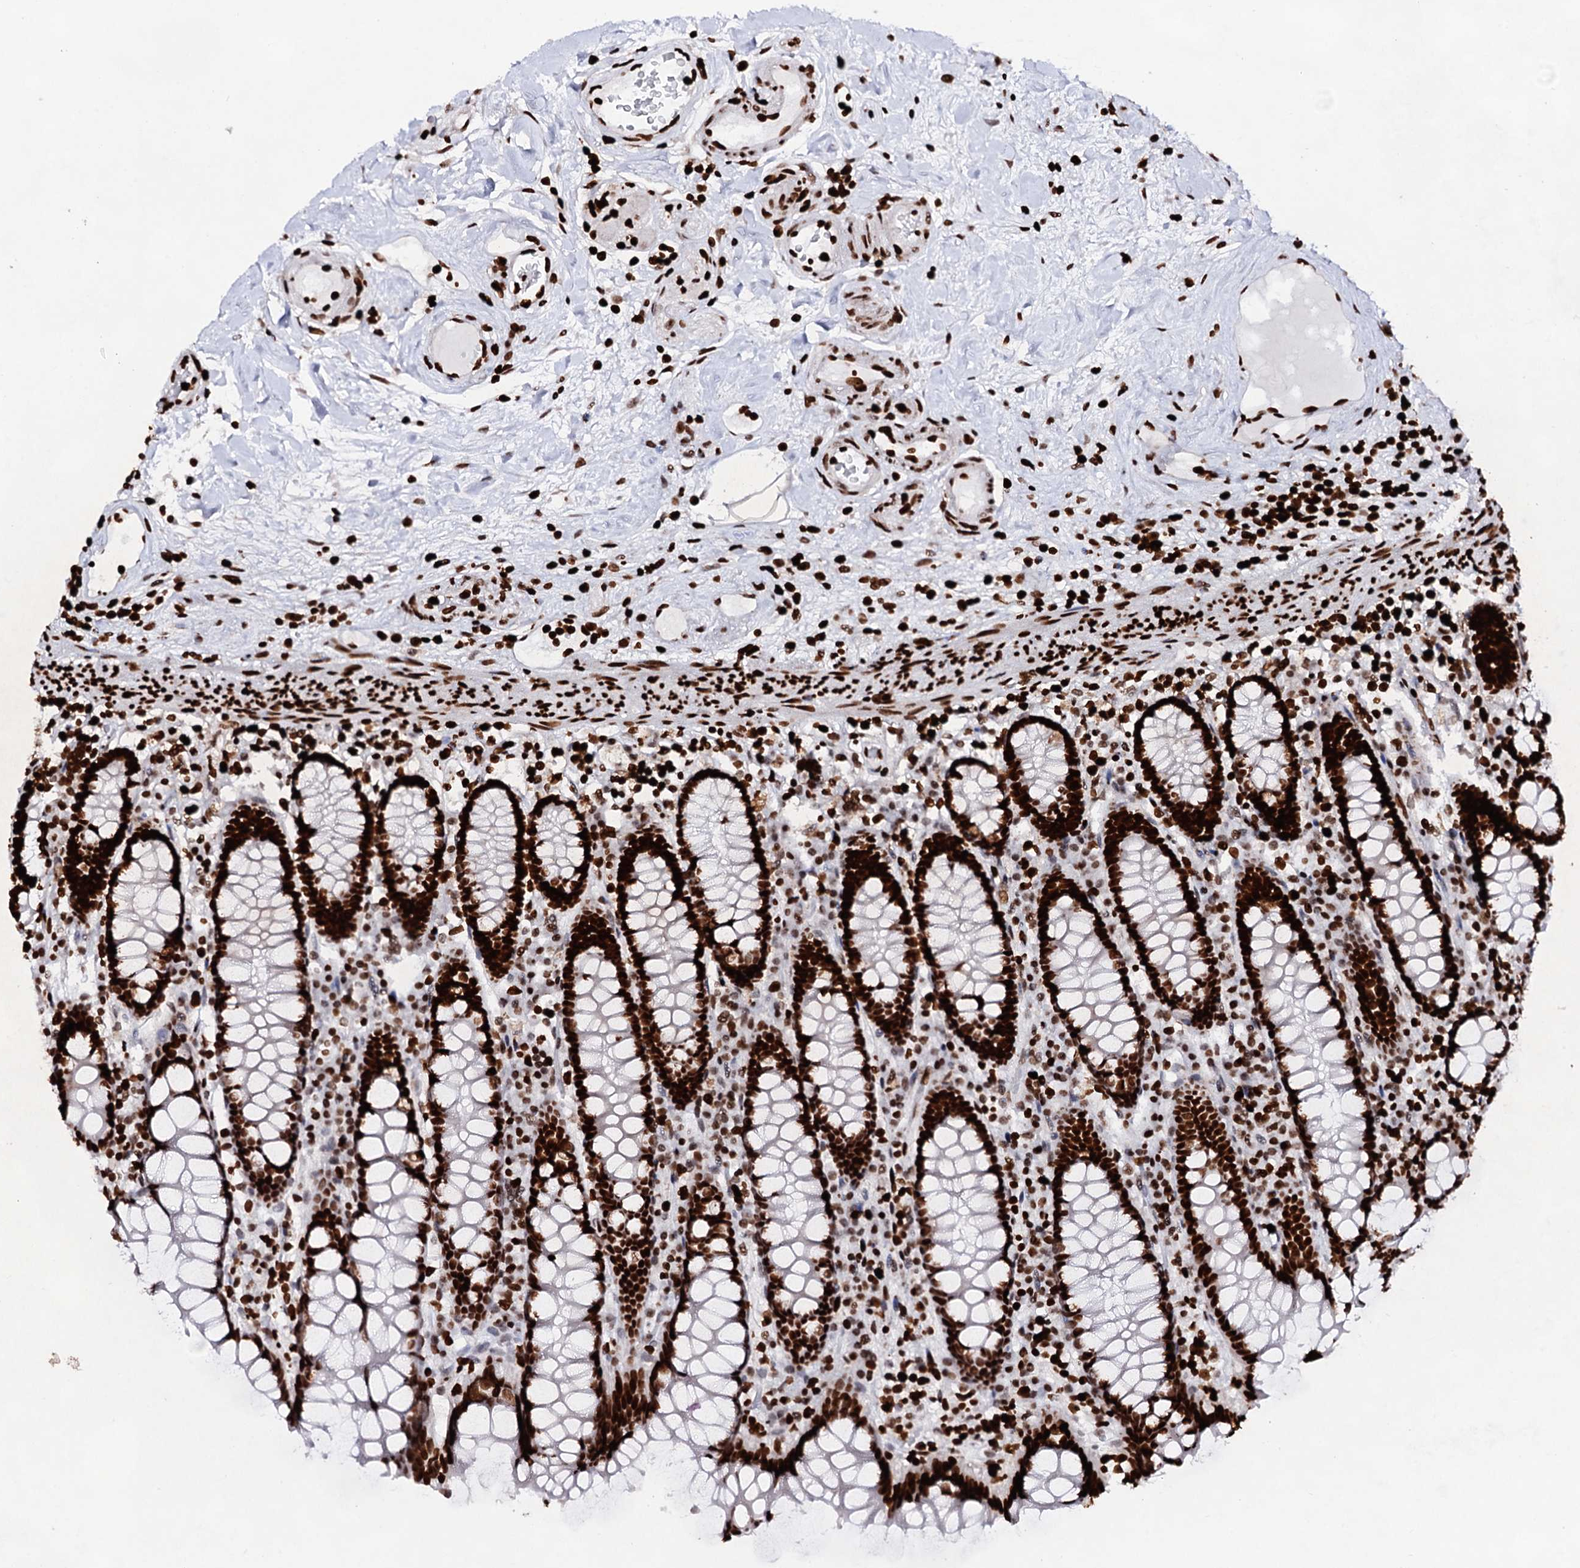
{"staining": {"intensity": "strong", "quantity": ">75%", "location": "nuclear"}, "tissue": "colon", "cell_type": "Endothelial cells", "image_type": "normal", "snomed": [{"axis": "morphology", "description": "Normal tissue, NOS"}, {"axis": "topography", "description": "Colon"}], "caption": "A photomicrograph of human colon stained for a protein shows strong nuclear brown staining in endothelial cells.", "gene": "HMGB2", "patient": {"sex": "female", "age": 79}}